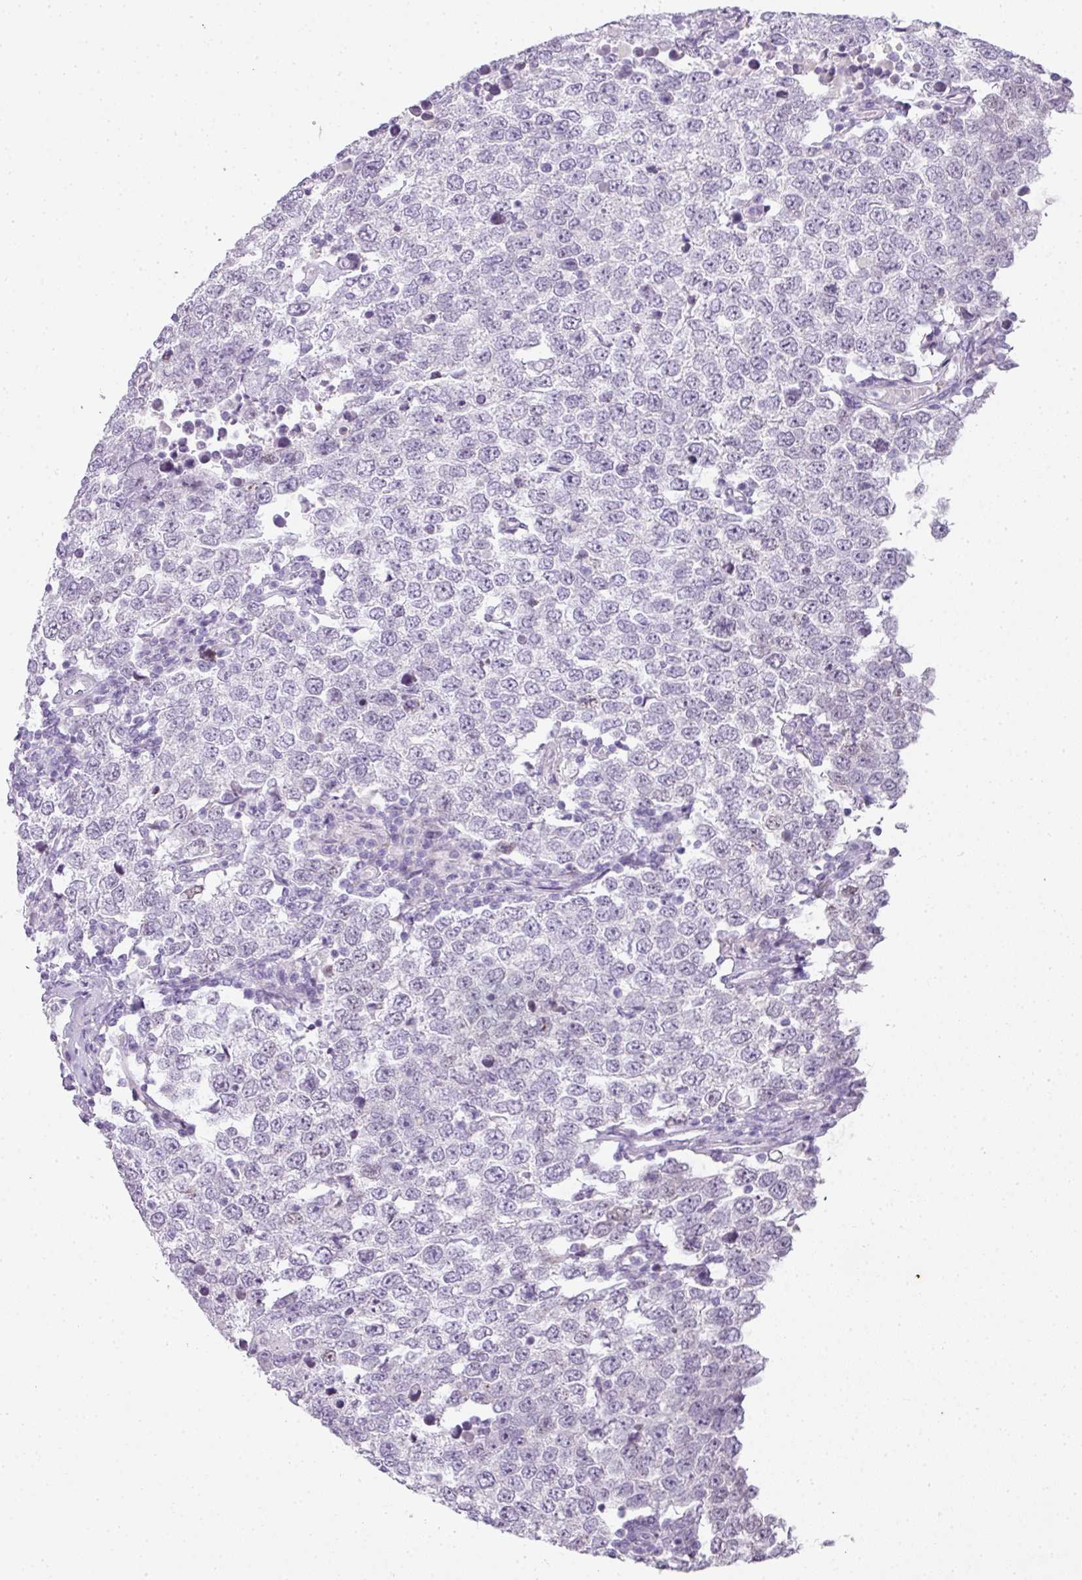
{"staining": {"intensity": "negative", "quantity": "none", "location": "none"}, "tissue": "testis cancer", "cell_type": "Tumor cells", "image_type": "cancer", "snomed": [{"axis": "morphology", "description": "Seminoma, NOS"}, {"axis": "morphology", "description": "Carcinoma, Embryonal, NOS"}, {"axis": "topography", "description": "Testis"}], "caption": "Photomicrograph shows no protein staining in tumor cells of seminoma (testis) tissue. (Brightfield microscopy of DAB (3,3'-diaminobenzidine) IHC at high magnification).", "gene": "RBMY1F", "patient": {"sex": "male", "age": 28}}